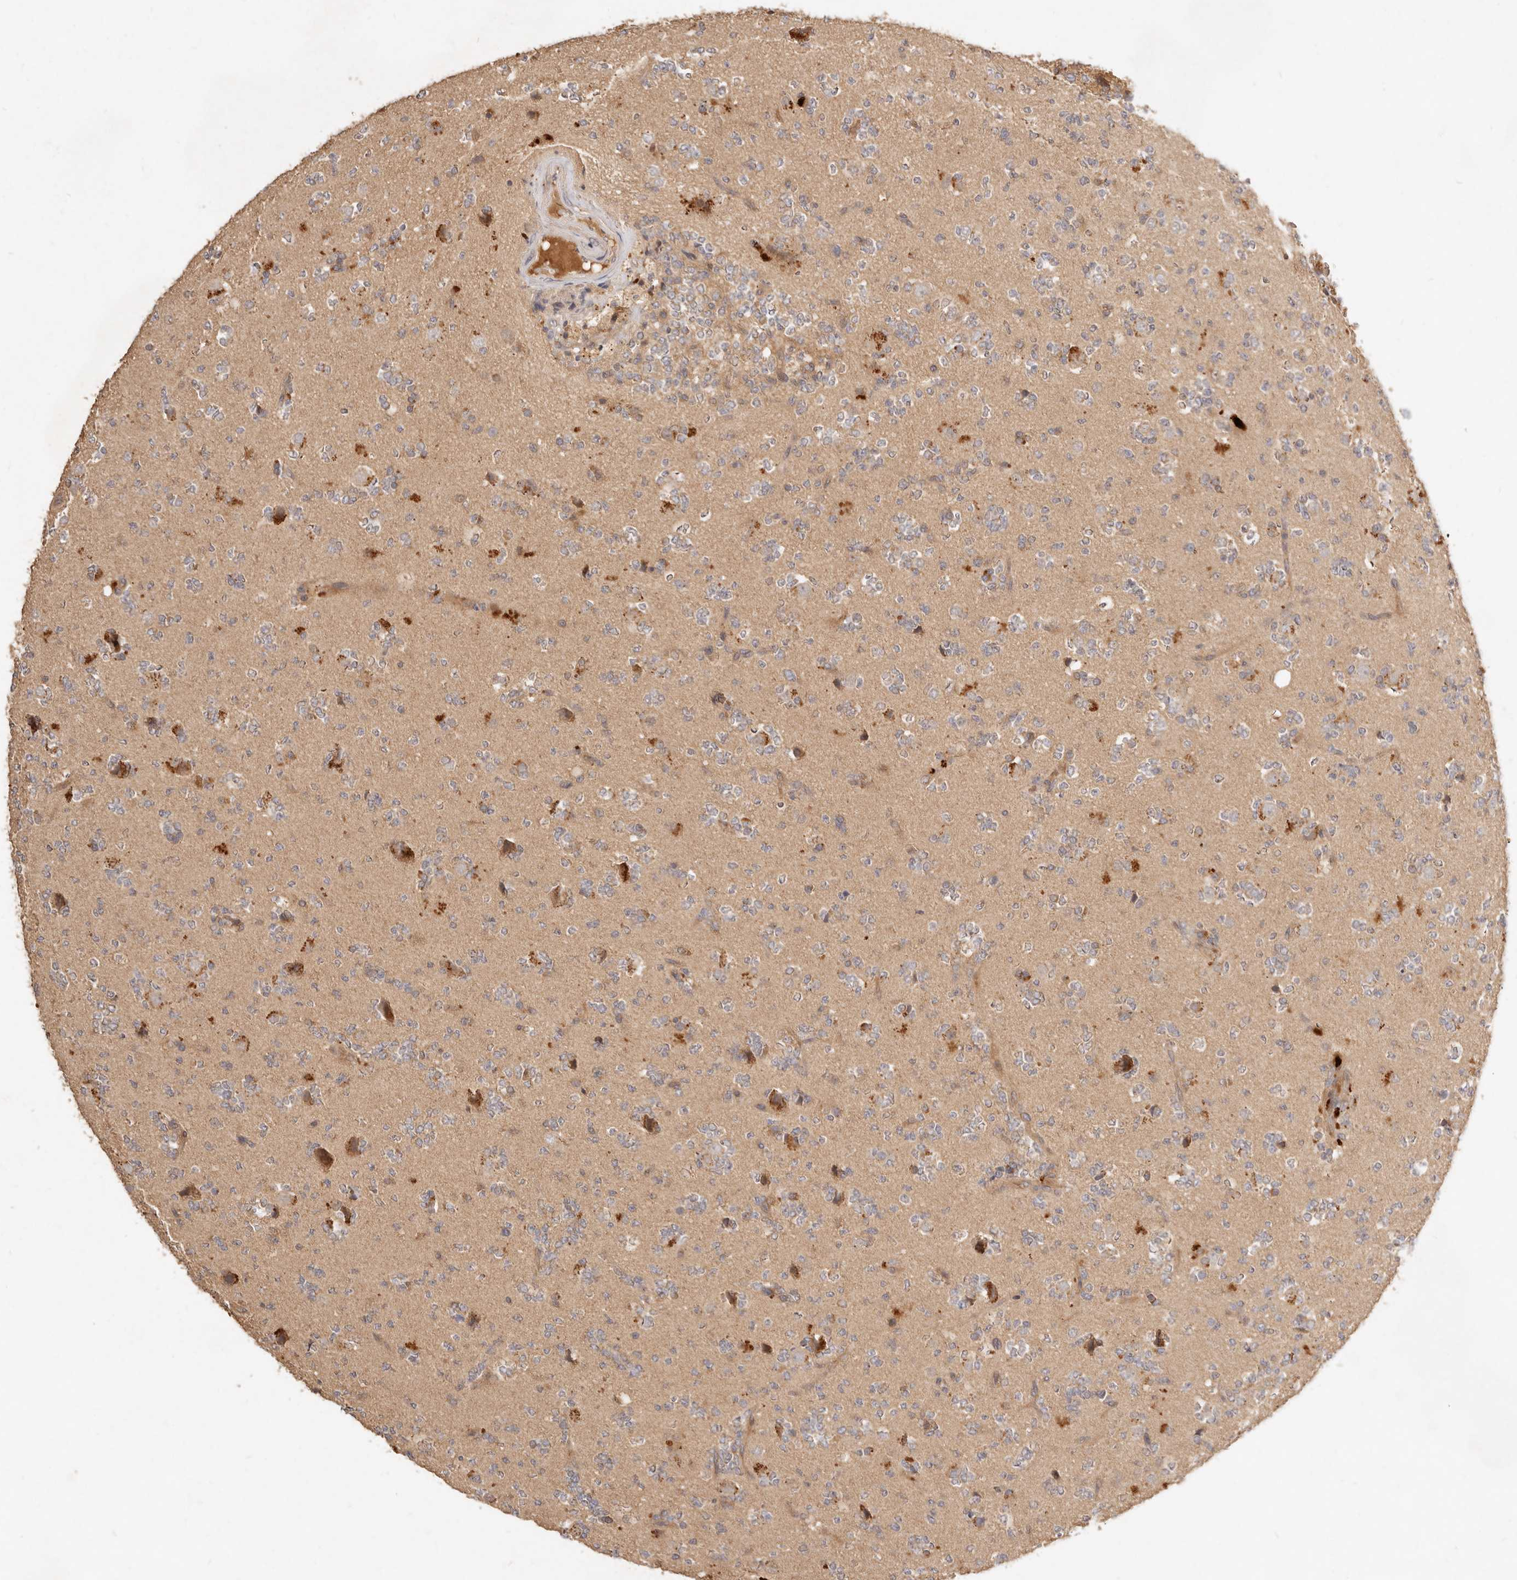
{"staining": {"intensity": "moderate", "quantity": "<25%", "location": "cytoplasmic/membranous"}, "tissue": "glioma", "cell_type": "Tumor cells", "image_type": "cancer", "snomed": [{"axis": "morphology", "description": "Glioma, malignant, High grade"}, {"axis": "topography", "description": "Brain"}], "caption": "Malignant high-grade glioma stained with a brown dye displays moderate cytoplasmic/membranous positive expression in approximately <25% of tumor cells.", "gene": "FREM2", "patient": {"sex": "female", "age": 62}}